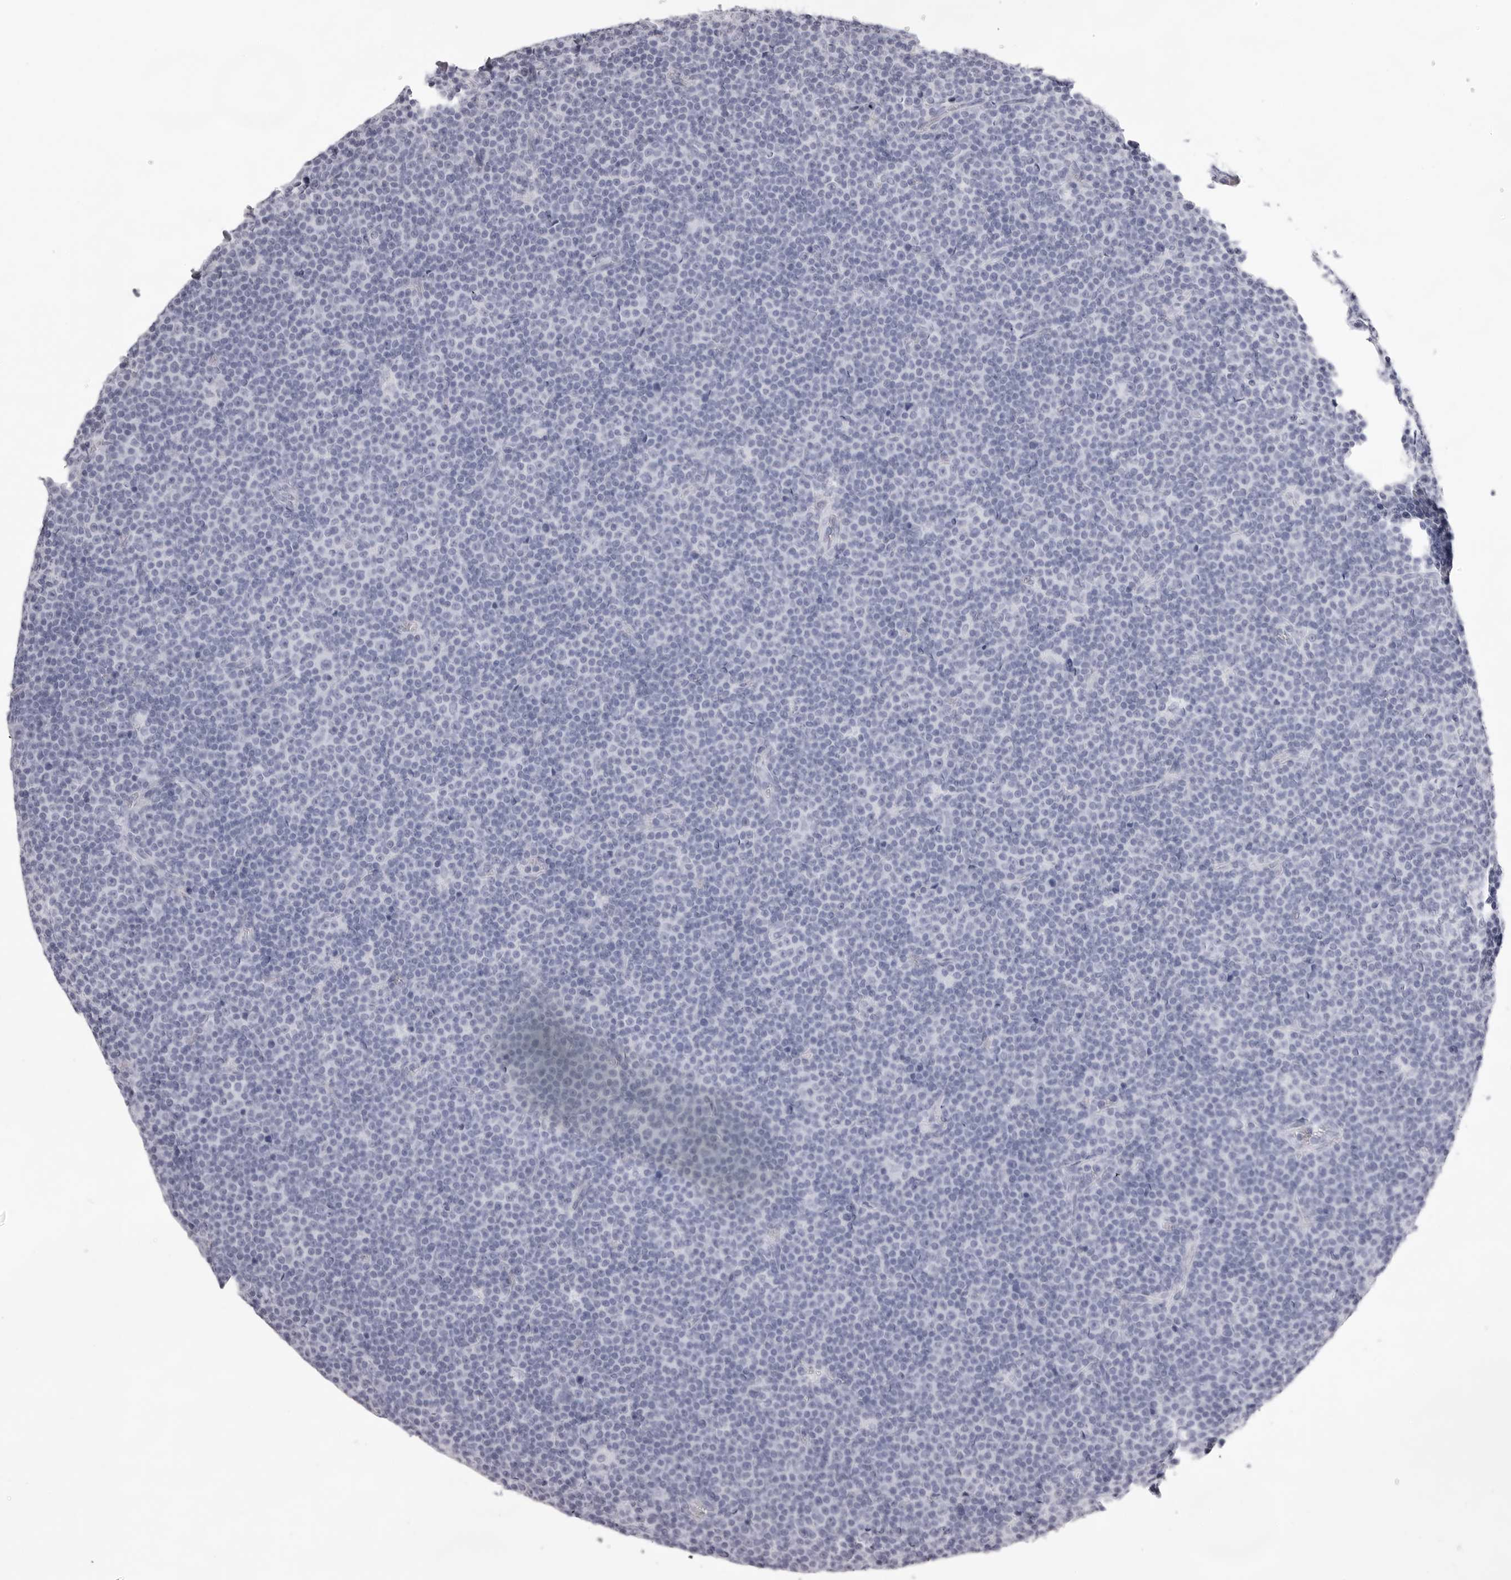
{"staining": {"intensity": "negative", "quantity": "none", "location": "none"}, "tissue": "lymphoma", "cell_type": "Tumor cells", "image_type": "cancer", "snomed": [{"axis": "morphology", "description": "Malignant lymphoma, non-Hodgkin's type, Low grade"}, {"axis": "topography", "description": "Lymph node"}], "caption": "Micrograph shows no significant protein expression in tumor cells of lymphoma.", "gene": "TMOD4", "patient": {"sex": "female", "age": 67}}